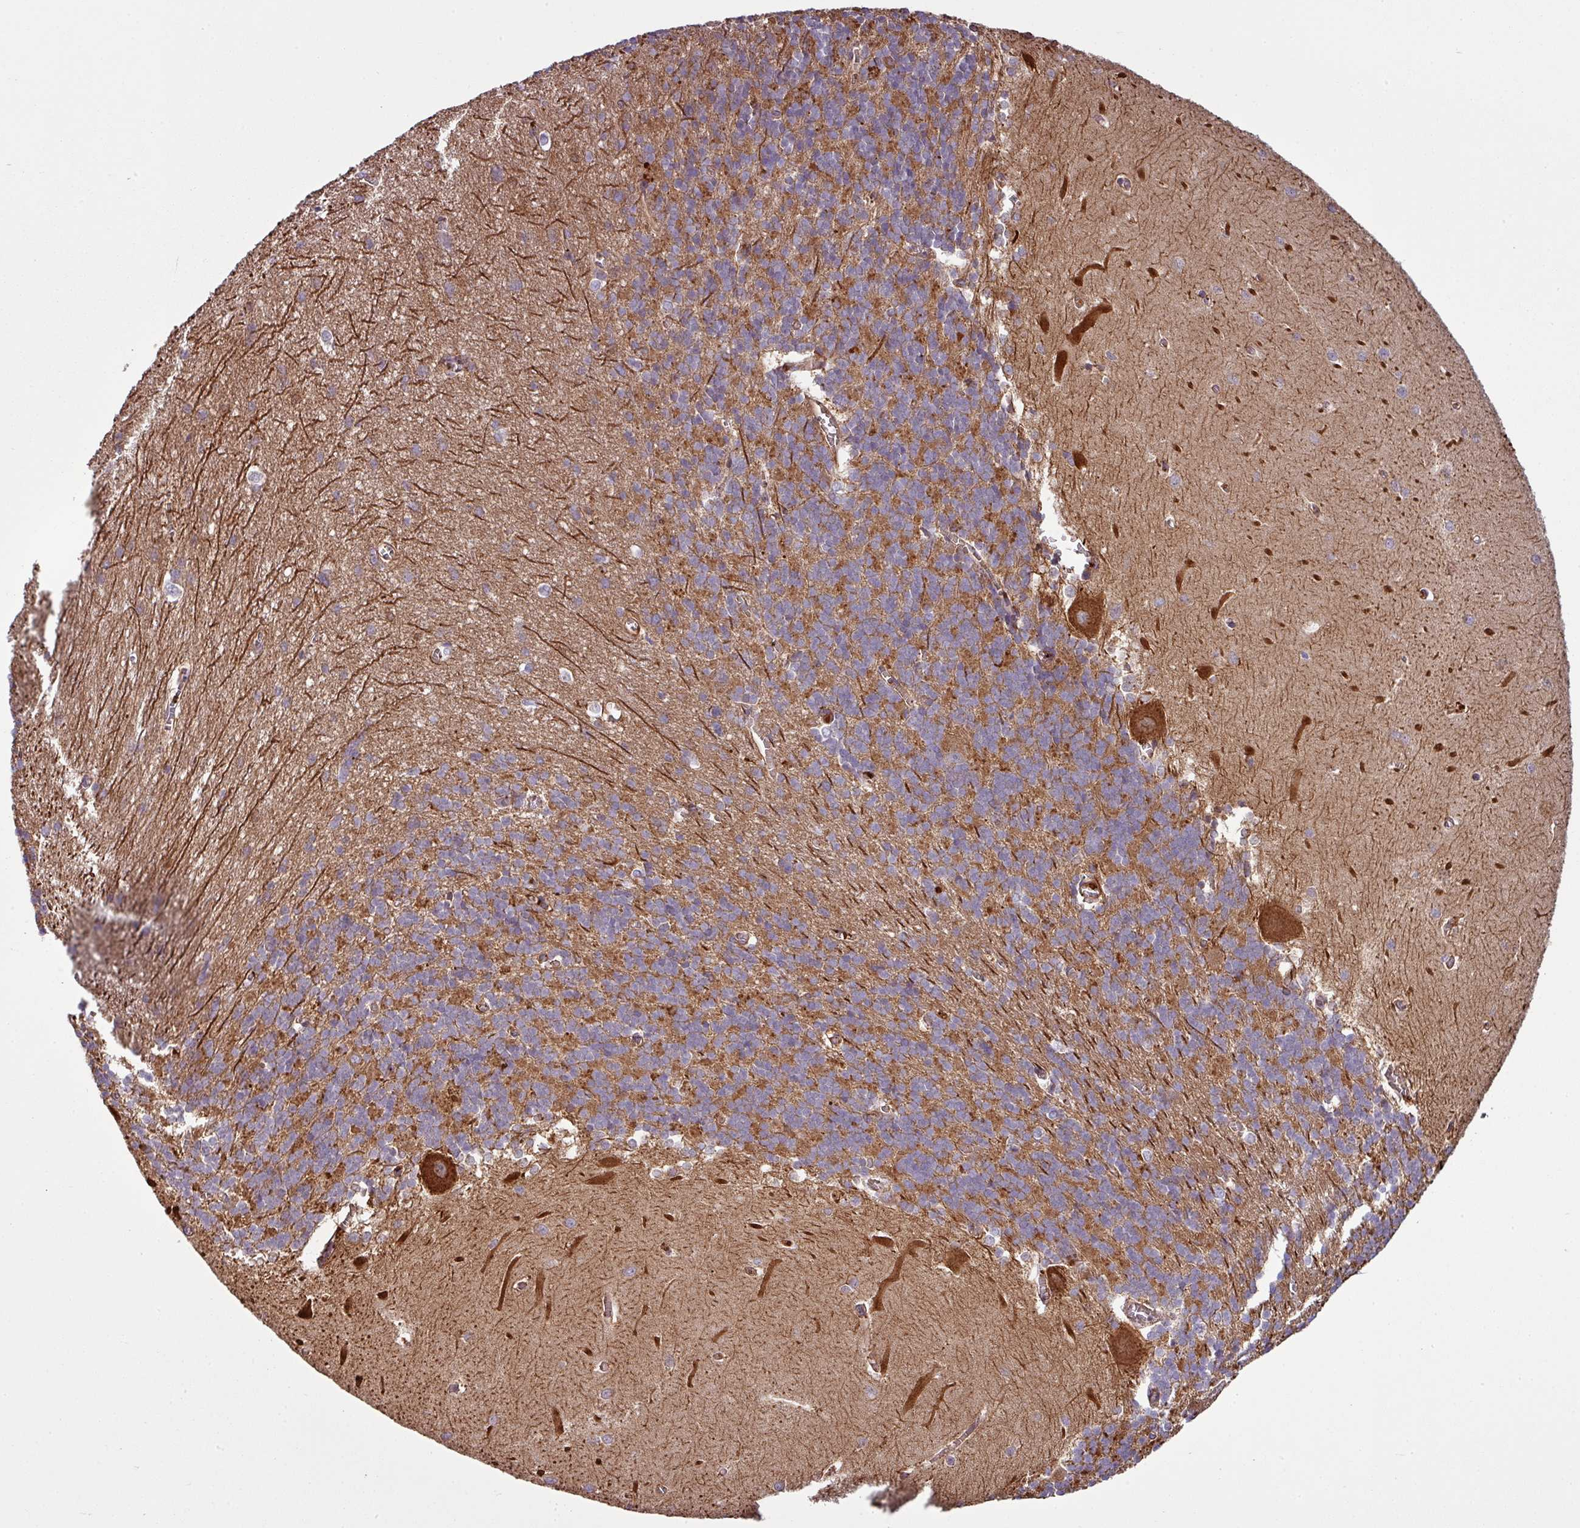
{"staining": {"intensity": "strong", "quantity": ">75%", "location": "cytoplasmic/membranous"}, "tissue": "cerebellum", "cell_type": "Cells in granular layer", "image_type": "normal", "snomed": [{"axis": "morphology", "description": "Normal tissue, NOS"}, {"axis": "topography", "description": "Cerebellum"}], "caption": "DAB (3,3'-diaminobenzidine) immunohistochemical staining of normal human cerebellum shows strong cytoplasmic/membranous protein positivity in about >75% of cells in granular layer.", "gene": "SNRNP25", "patient": {"sex": "male", "age": 37}}